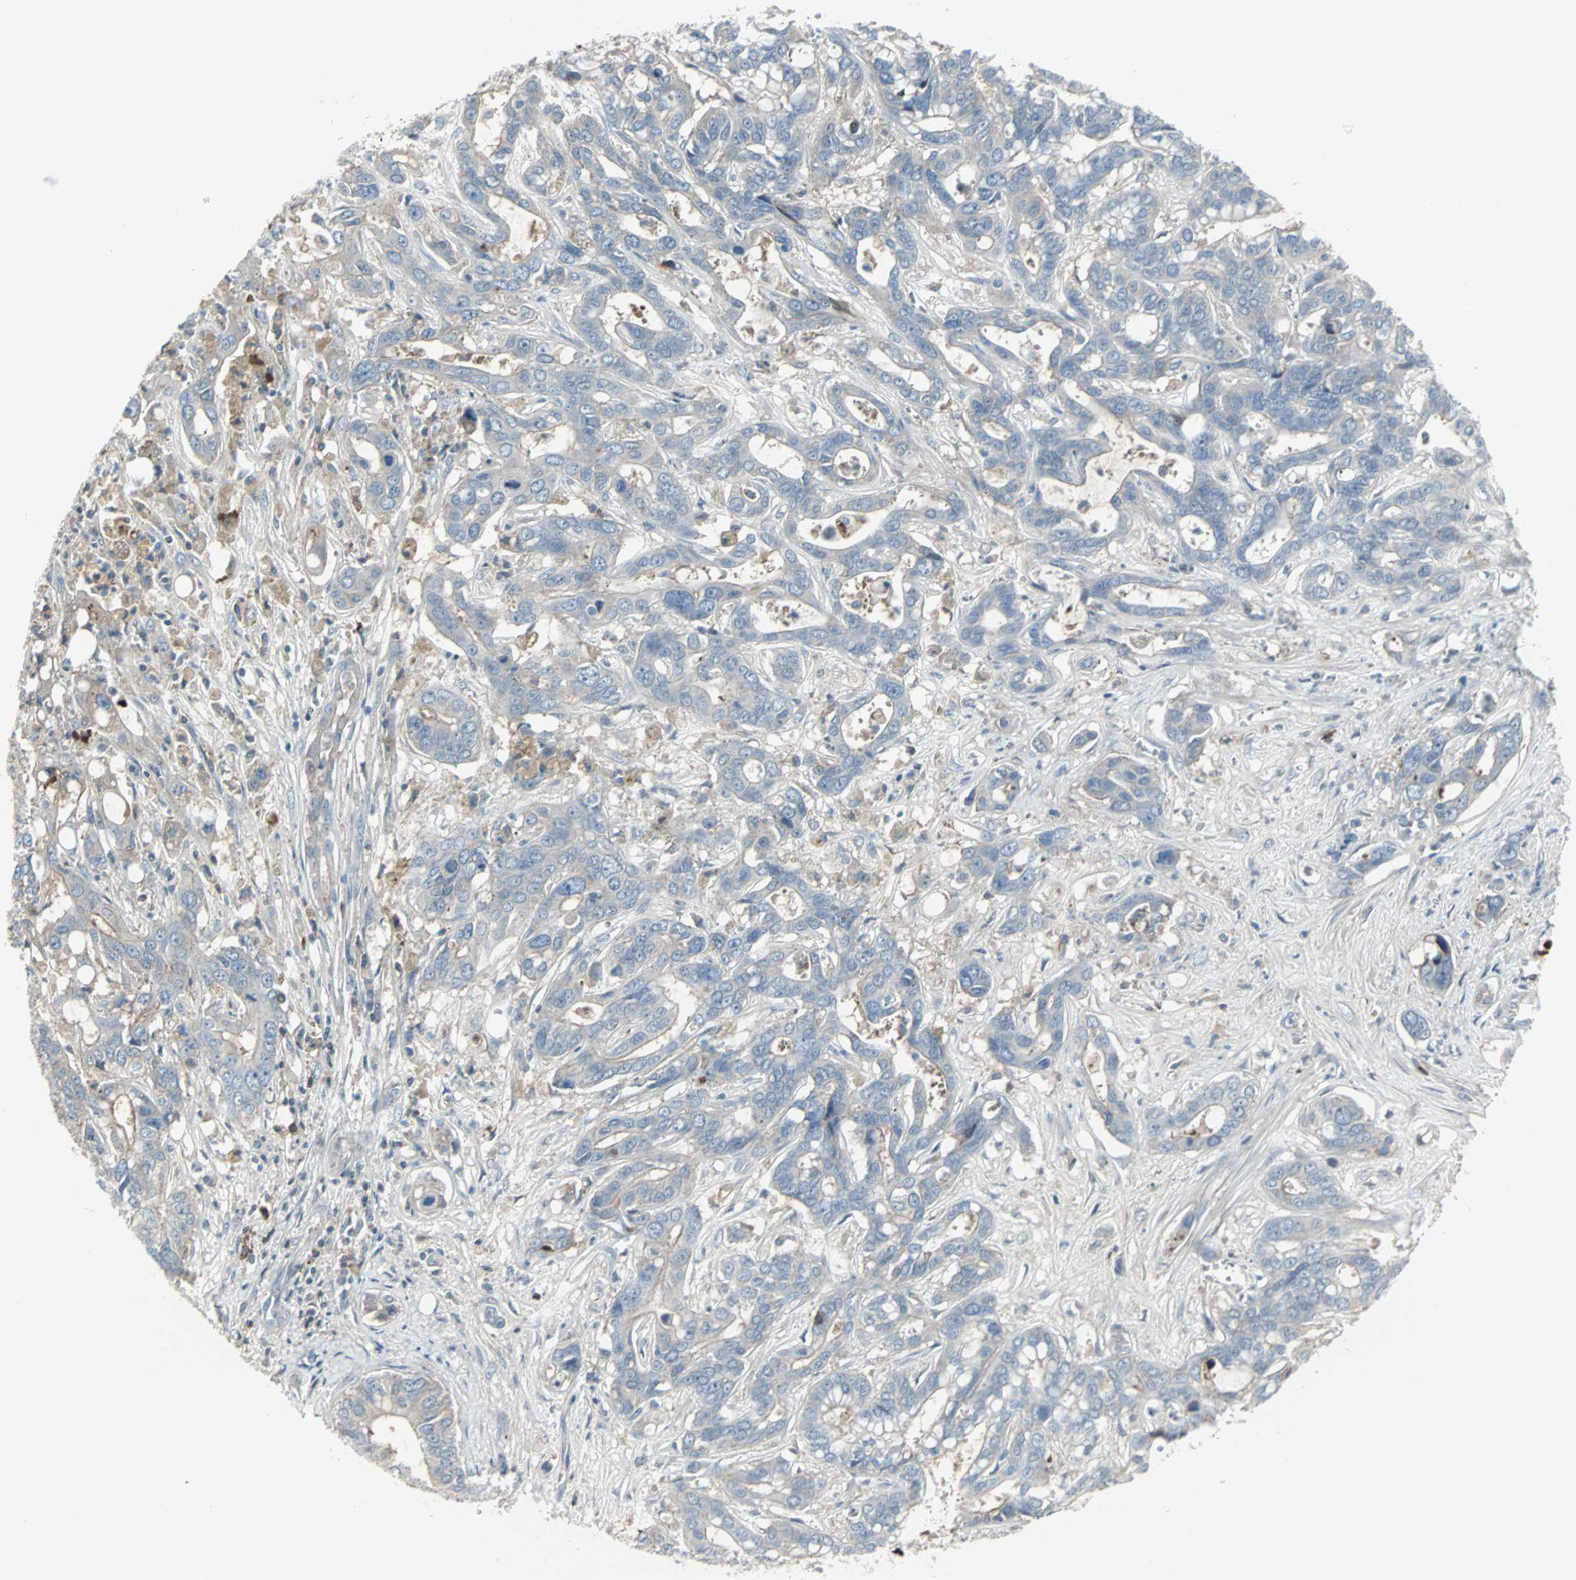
{"staining": {"intensity": "weak", "quantity": "<25%", "location": "cytoplasmic/membranous"}, "tissue": "liver cancer", "cell_type": "Tumor cells", "image_type": "cancer", "snomed": [{"axis": "morphology", "description": "Cholangiocarcinoma"}, {"axis": "topography", "description": "Liver"}], "caption": "This is an IHC micrograph of human cholangiocarcinoma (liver). There is no expression in tumor cells.", "gene": "ZSCAN32", "patient": {"sex": "female", "age": 65}}